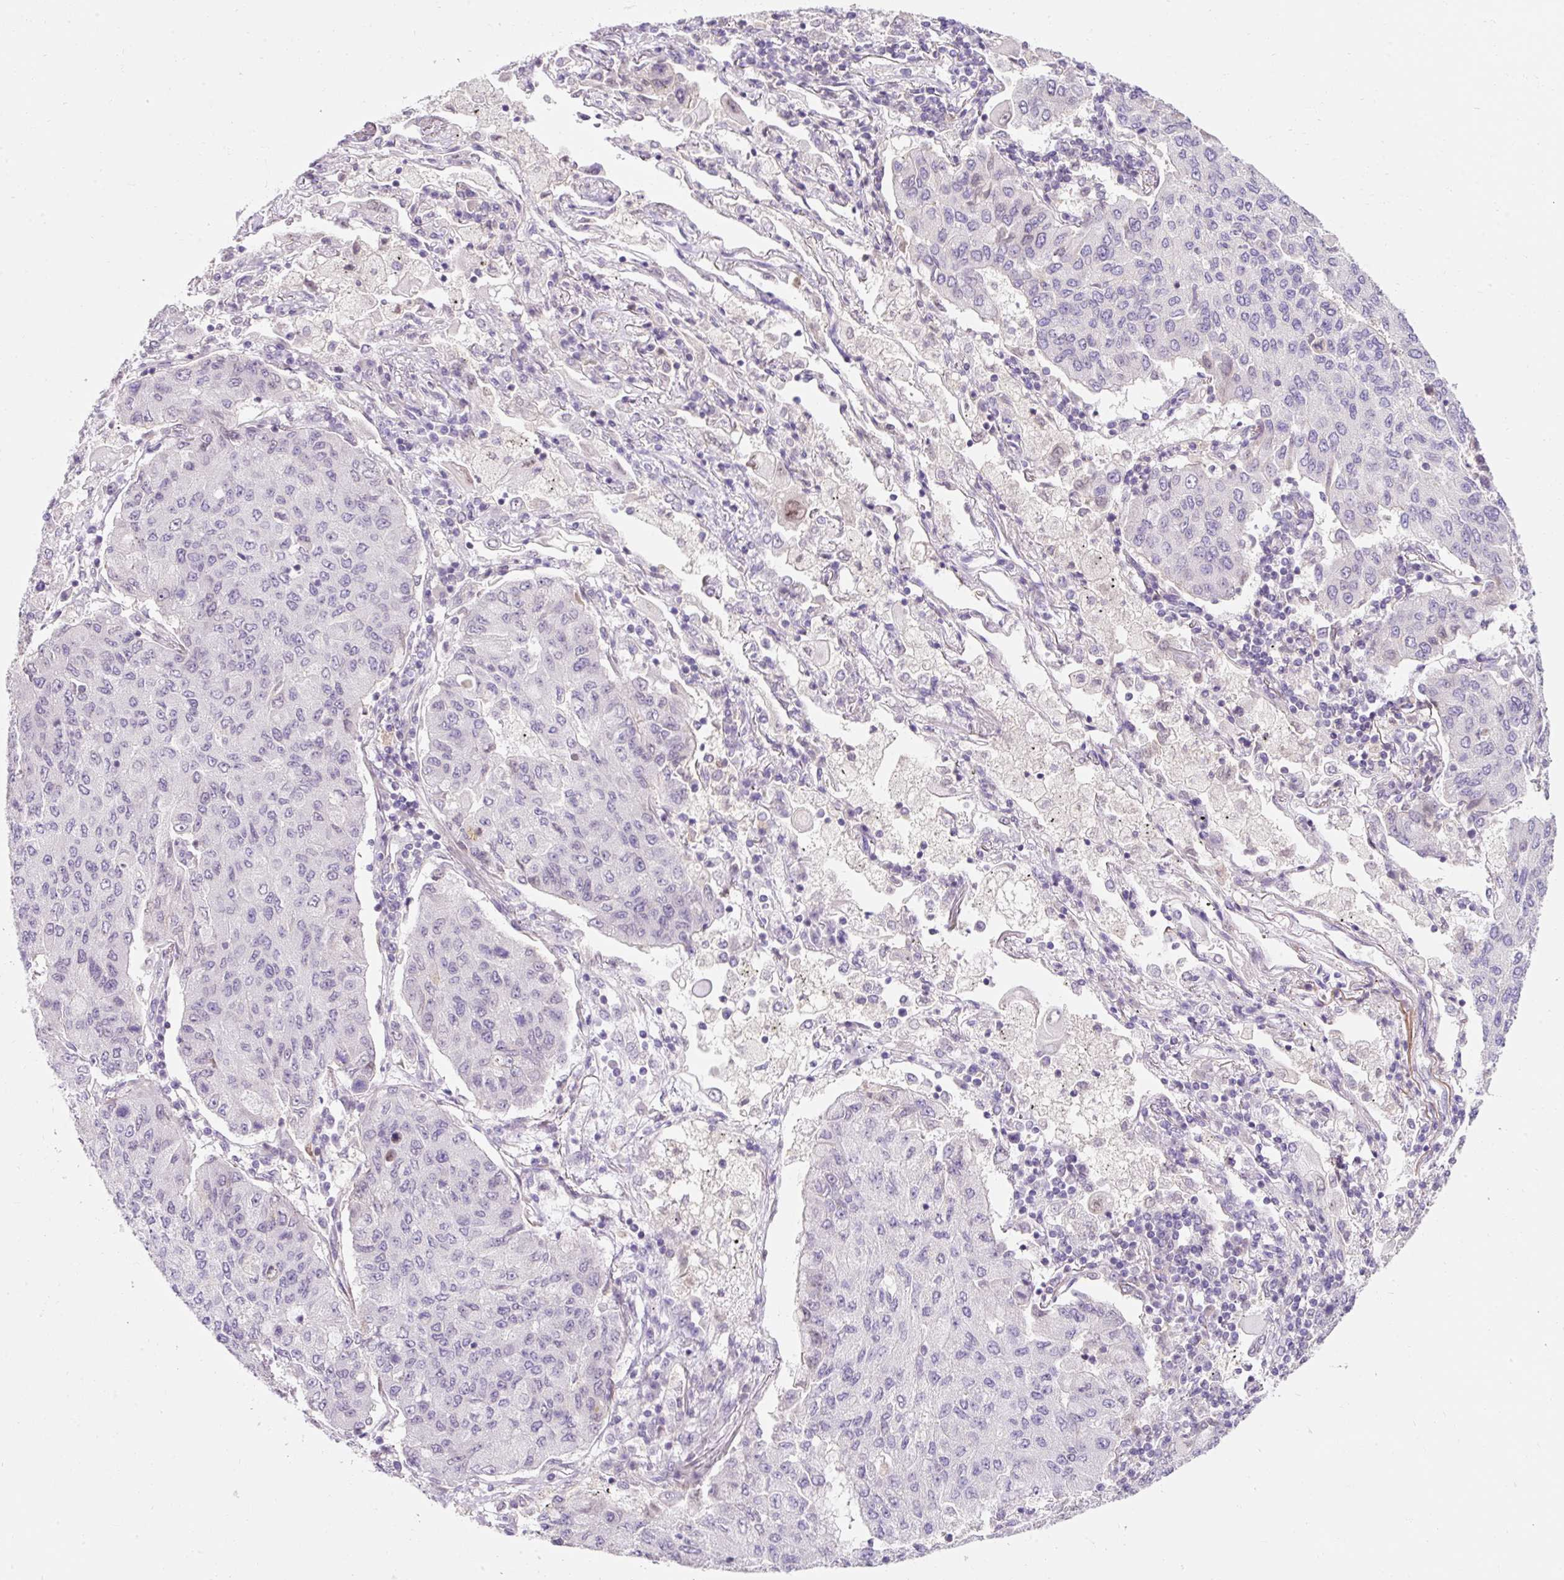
{"staining": {"intensity": "negative", "quantity": "none", "location": "none"}, "tissue": "lung cancer", "cell_type": "Tumor cells", "image_type": "cancer", "snomed": [{"axis": "morphology", "description": "Squamous cell carcinoma, NOS"}, {"axis": "topography", "description": "Lung"}], "caption": "DAB (3,3'-diaminobenzidine) immunohistochemical staining of lung squamous cell carcinoma displays no significant expression in tumor cells.", "gene": "ZNF610", "patient": {"sex": "male", "age": 74}}